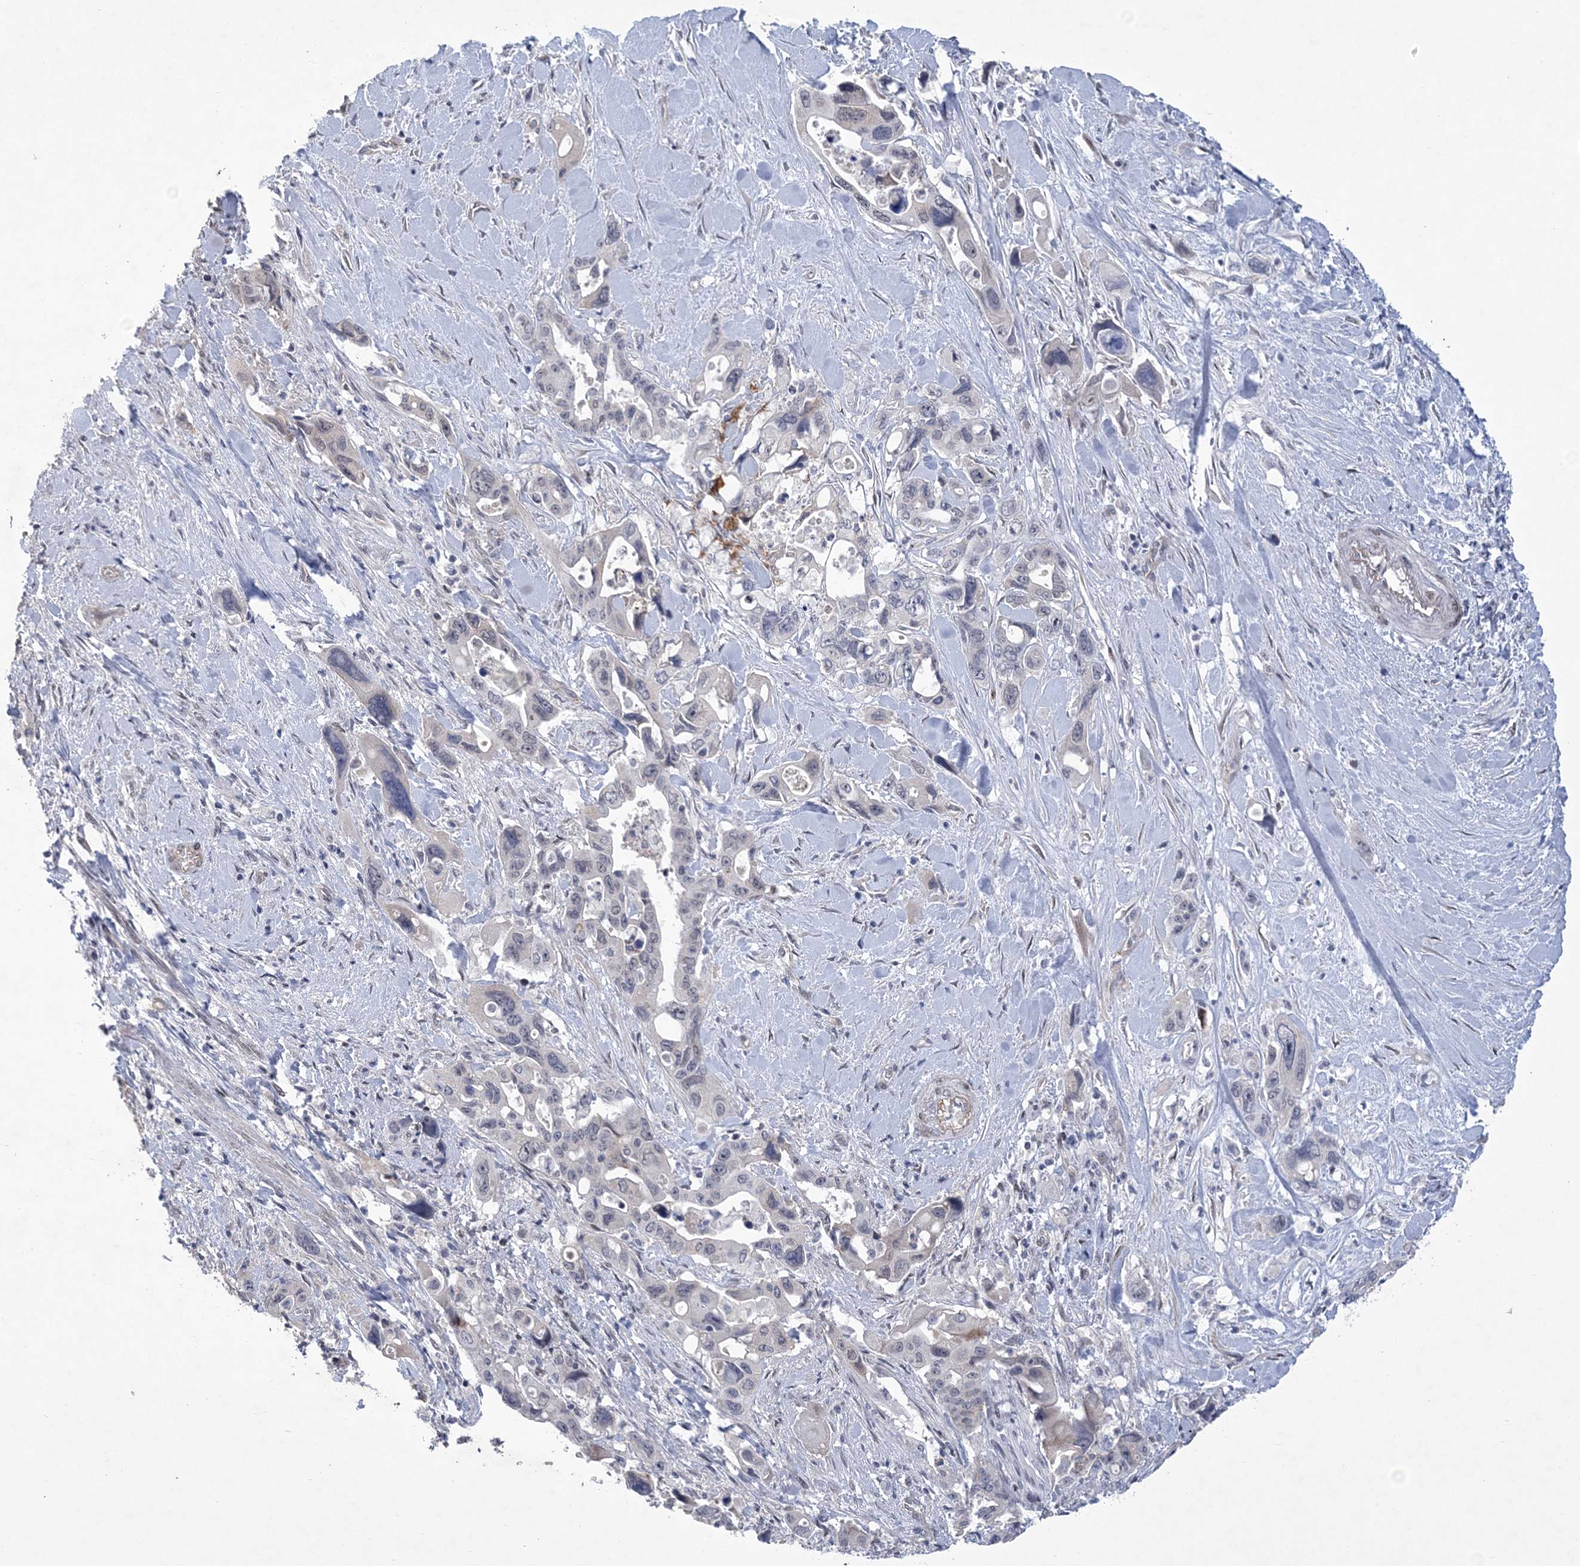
{"staining": {"intensity": "negative", "quantity": "none", "location": "none"}, "tissue": "pancreatic cancer", "cell_type": "Tumor cells", "image_type": "cancer", "snomed": [{"axis": "morphology", "description": "Adenocarcinoma, NOS"}, {"axis": "topography", "description": "Pancreas"}], "caption": "Image shows no protein staining in tumor cells of pancreatic cancer (adenocarcinoma) tissue.", "gene": "HOMEZ", "patient": {"sex": "male", "age": 46}}